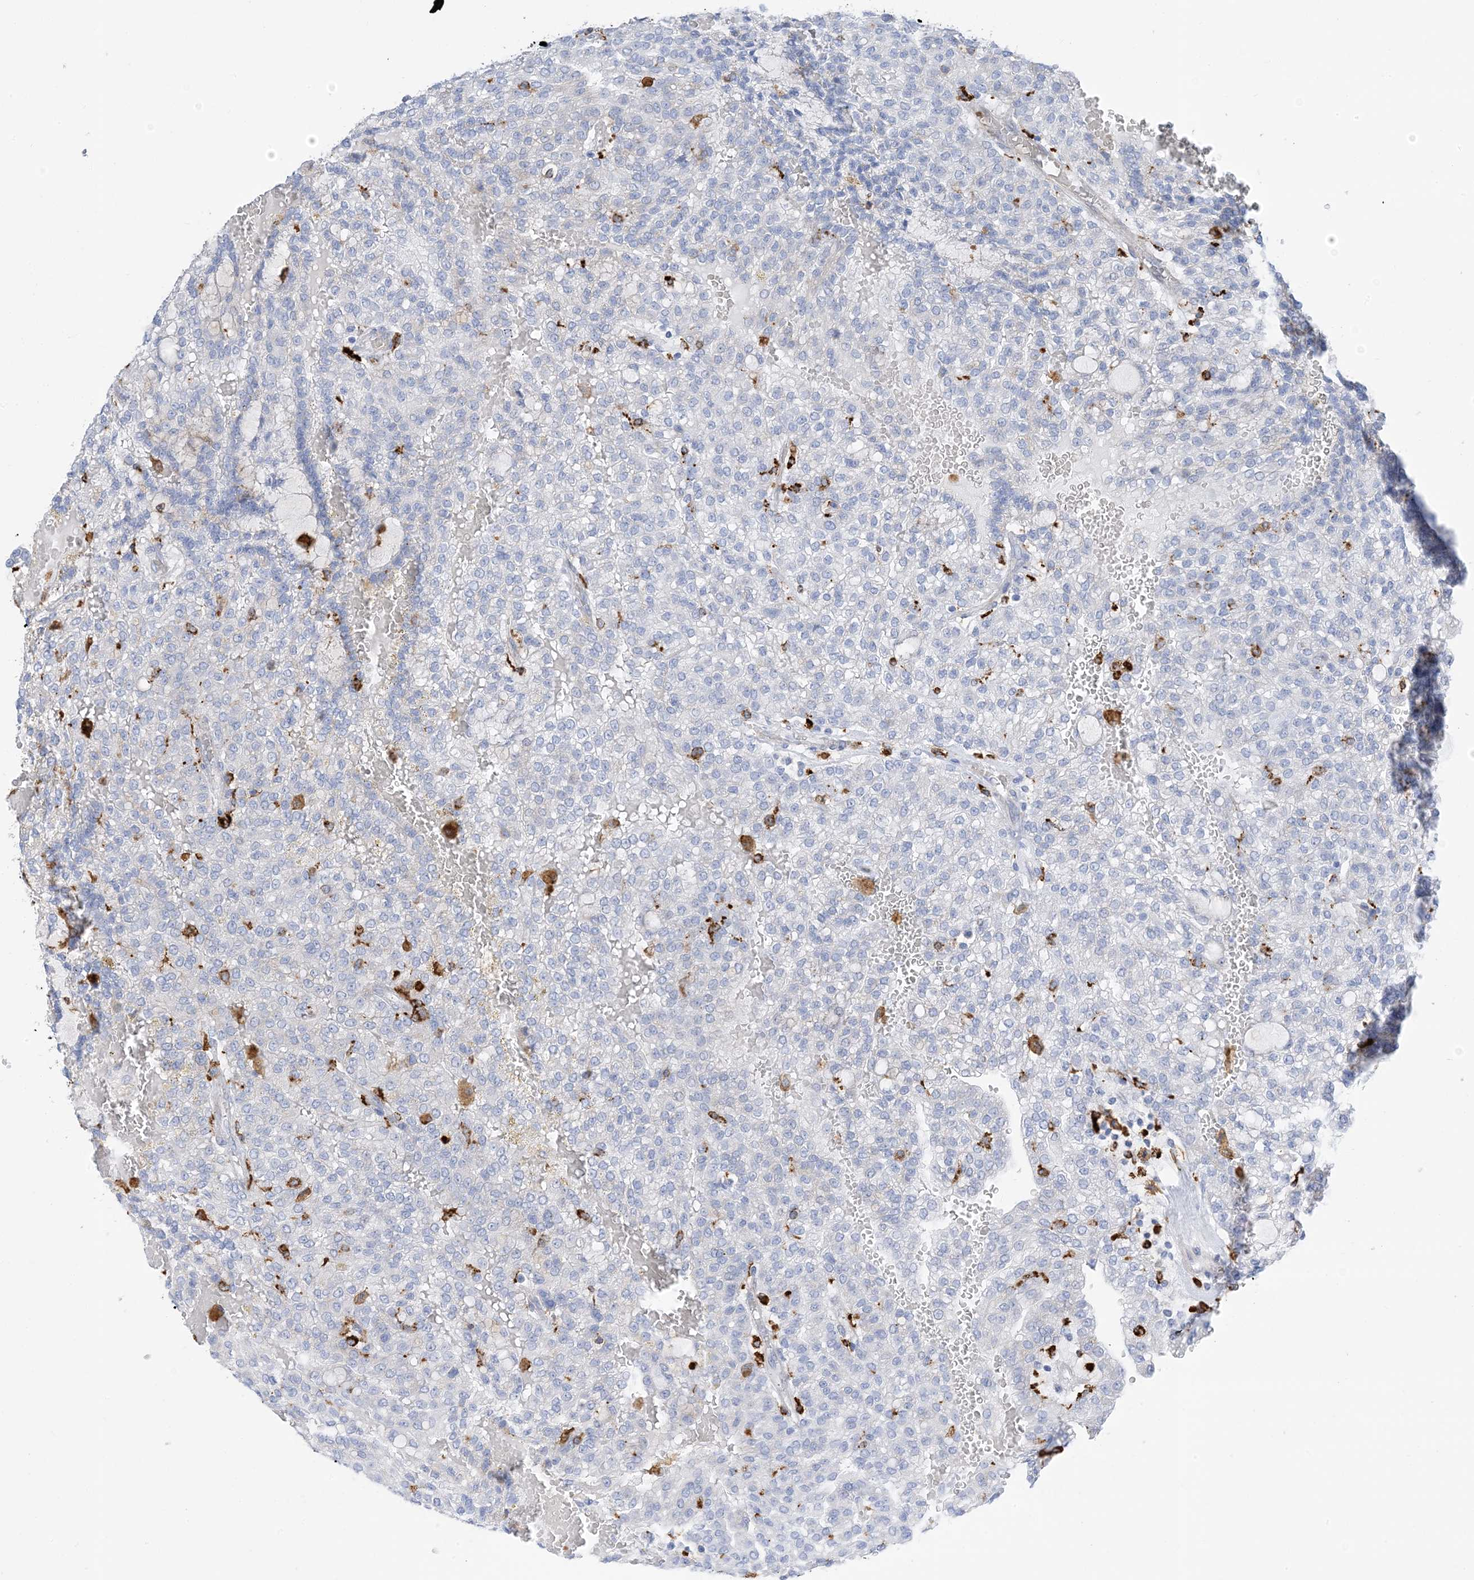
{"staining": {"intensity": "negative", "quantity": "none", "location": "none"}, "tissue": "renal cancer", "cell_type": "Tumor cells", "image_type": "cancer", "snomed": [{"axis": "morphology", "description": "Adenocarcinoma, NOS"}, {"axis": "topography", "description": "Kidney"}], "caption": "The image displays no staining of tumor cells in renal adenocarcinoma.", "gene": "DPH3", "patient": {"sex": "male", "age": 63}}